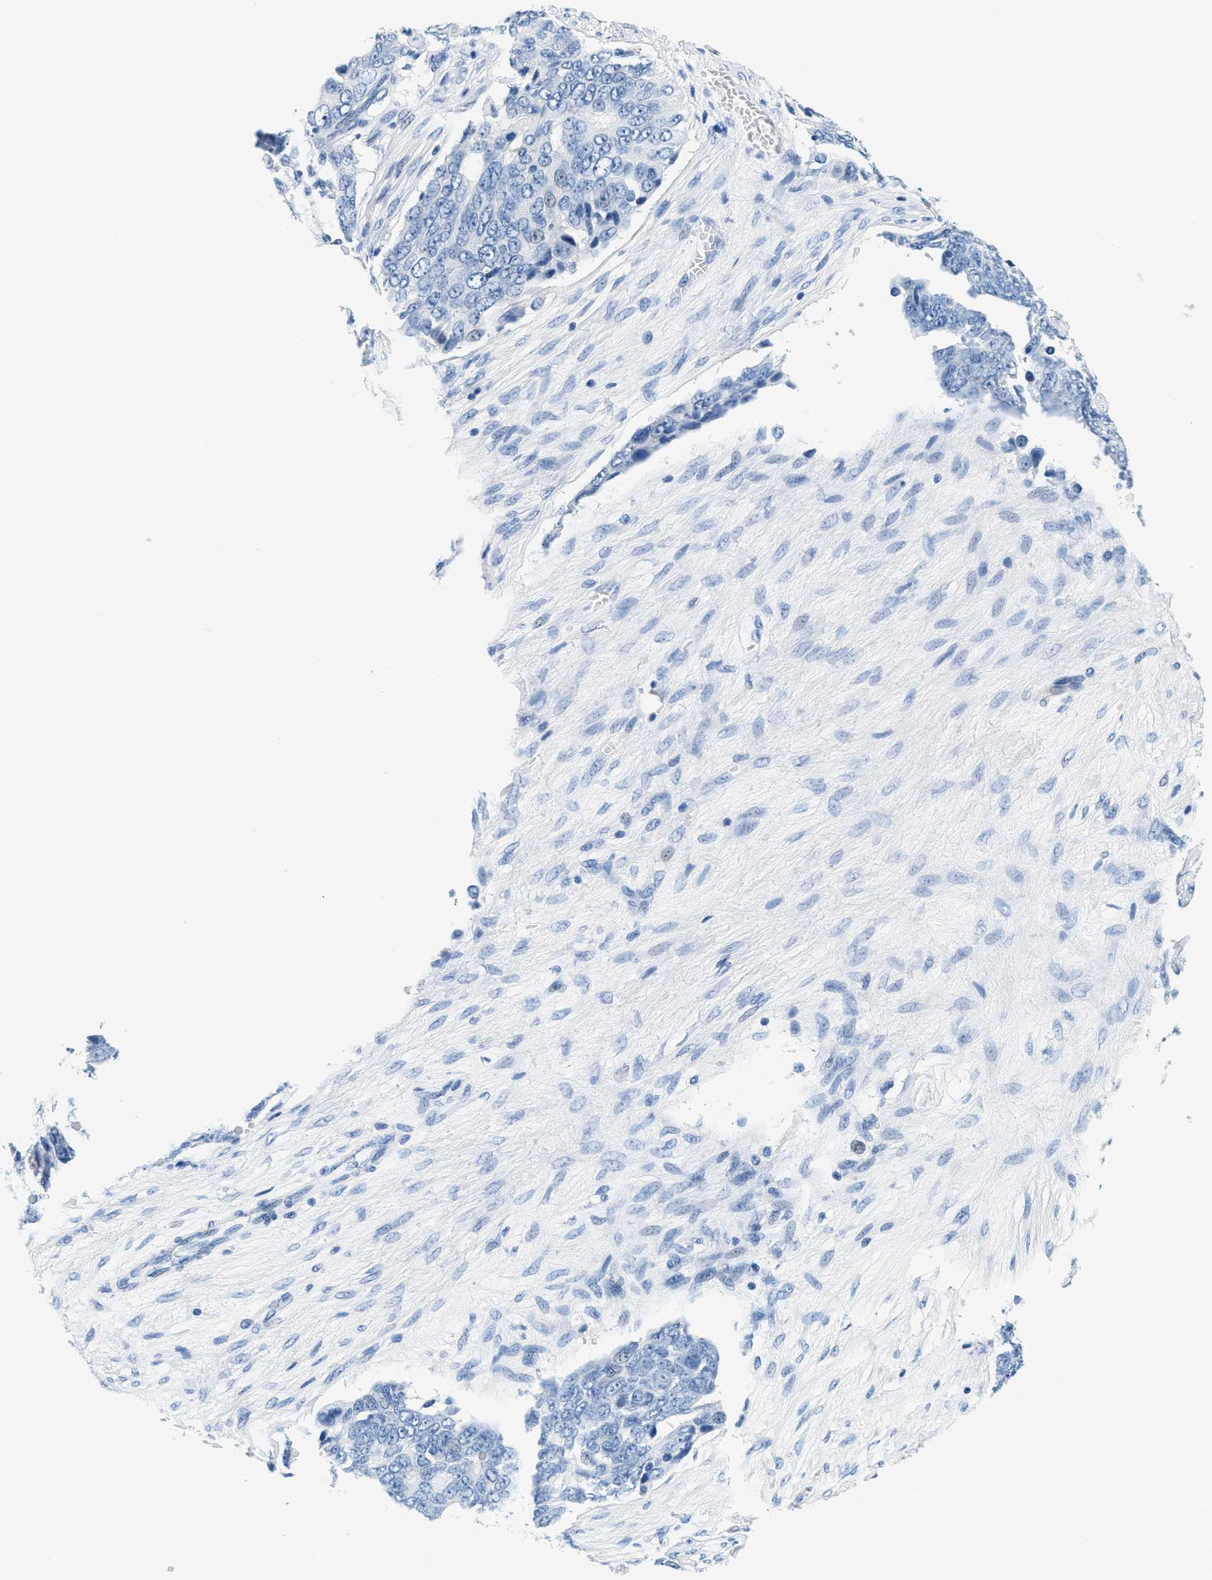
{"staining": {"intensity": "negative", "quantity": "none", "location": "none"}, "tissue": "ovarian cancer", "cell_type": "Tumor cells", "image_type": "cancer", "snomed": [{"axis": "morphology", "description": "Carcinoma, endometroid"}, {"axis": "topography", "description": "Ovary"}], "caption": "This histopathology image is of ovarian cancer stained with immunohistochemistry (IHC) to label a protein in brown with the nuclei are counter-stained blue. There is no positivity in tumor cells.", "gene": "GSTM3", "patient": {"sex": "female", "age": 51}}